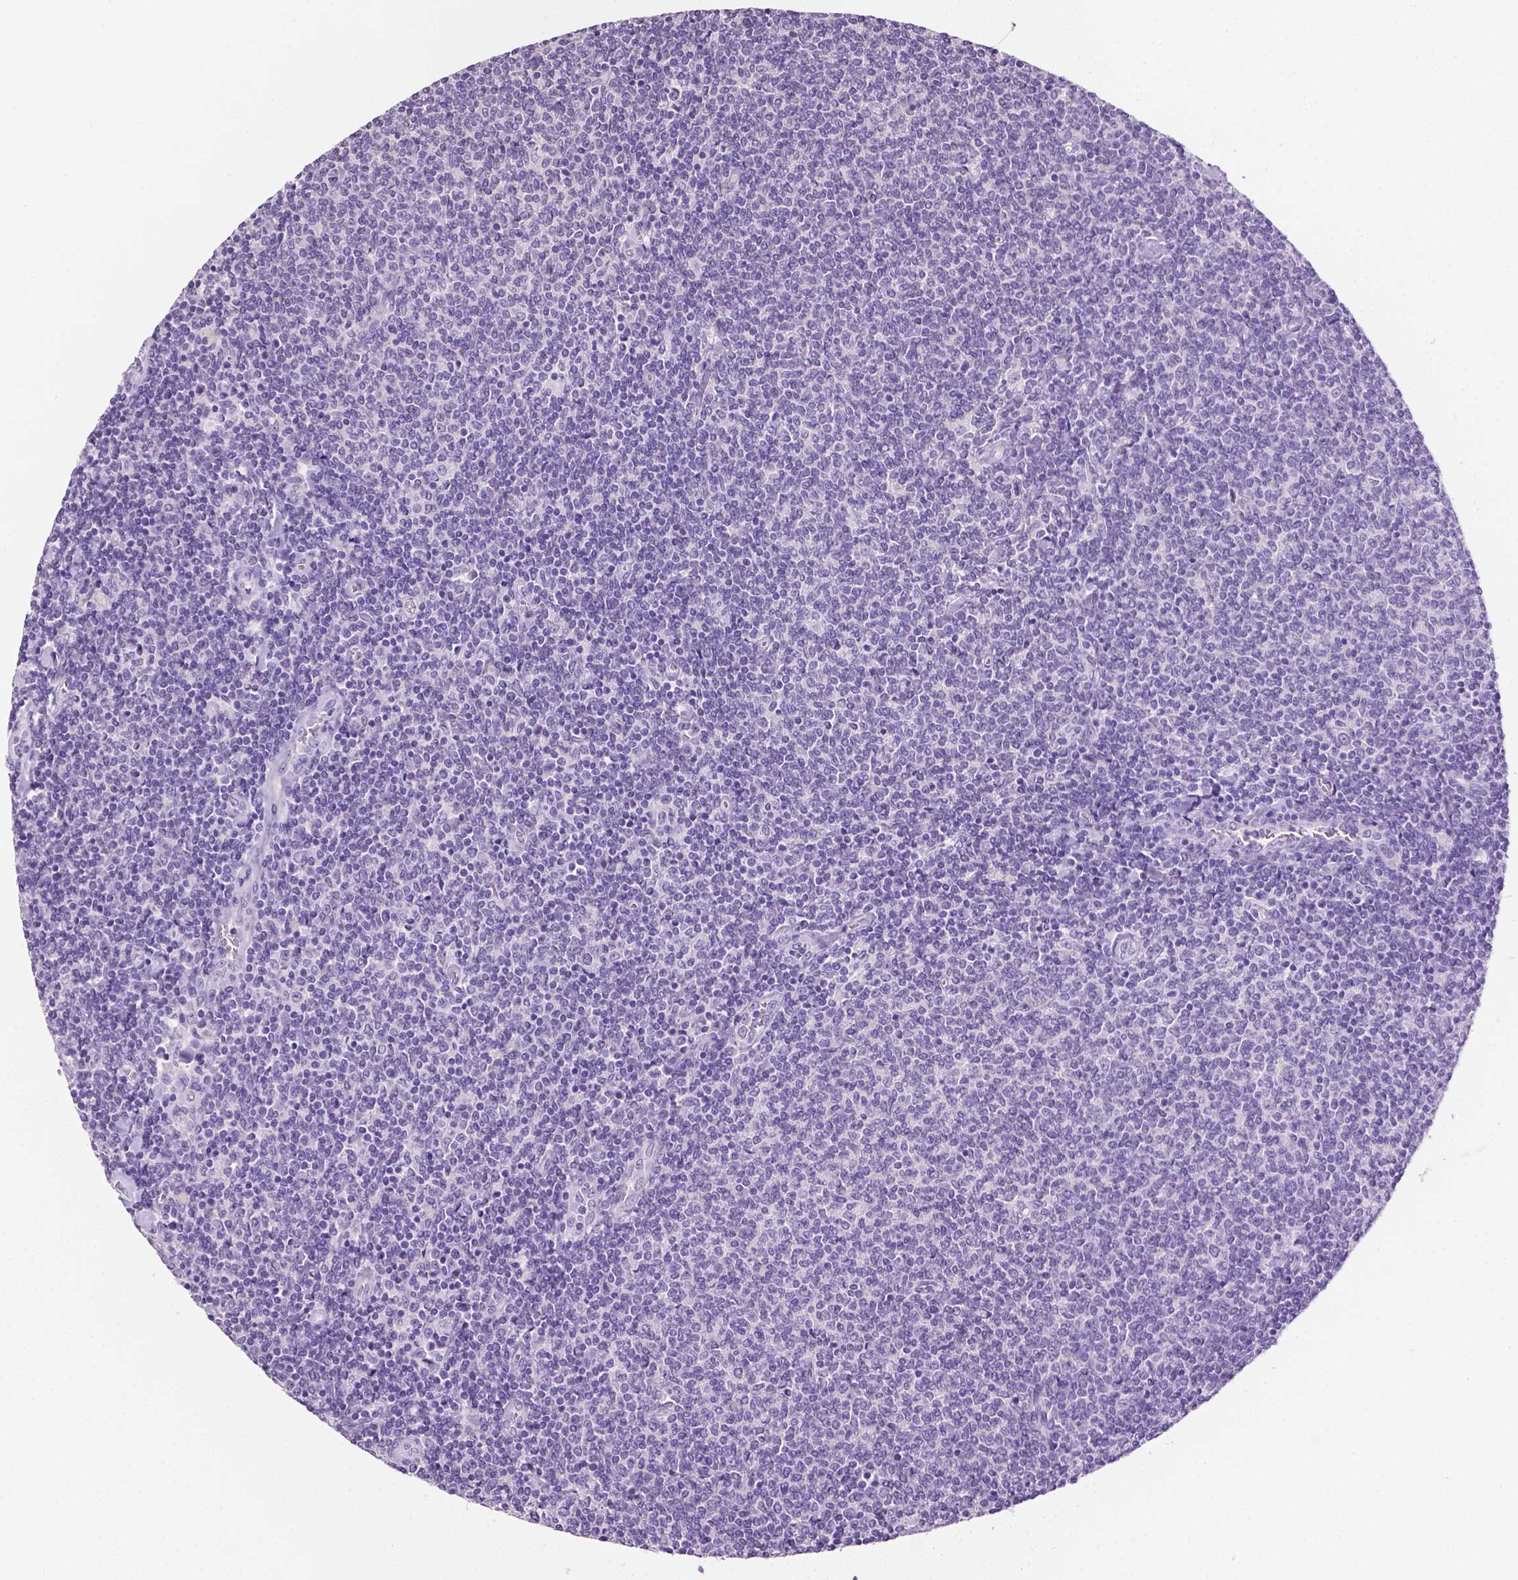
{"staining": {"intensity": "negative", "quantity": "none", "location": "none"}, "tissue": "lymphoma", "cell_type": "Tumor cells", "image_type": "cancer", "snomed": [{"axis": "morphology", "description": "Malignant lymphoma, non-Hodgkin's type, Low grade"}, {"axis": "topography", "description": "Lymph node"}], "caption": "Tumor cells are negative for brown protein staining in lymphoma.", "gene": "TACSTD2", "patient": {"sex": "male", "age": 52}}